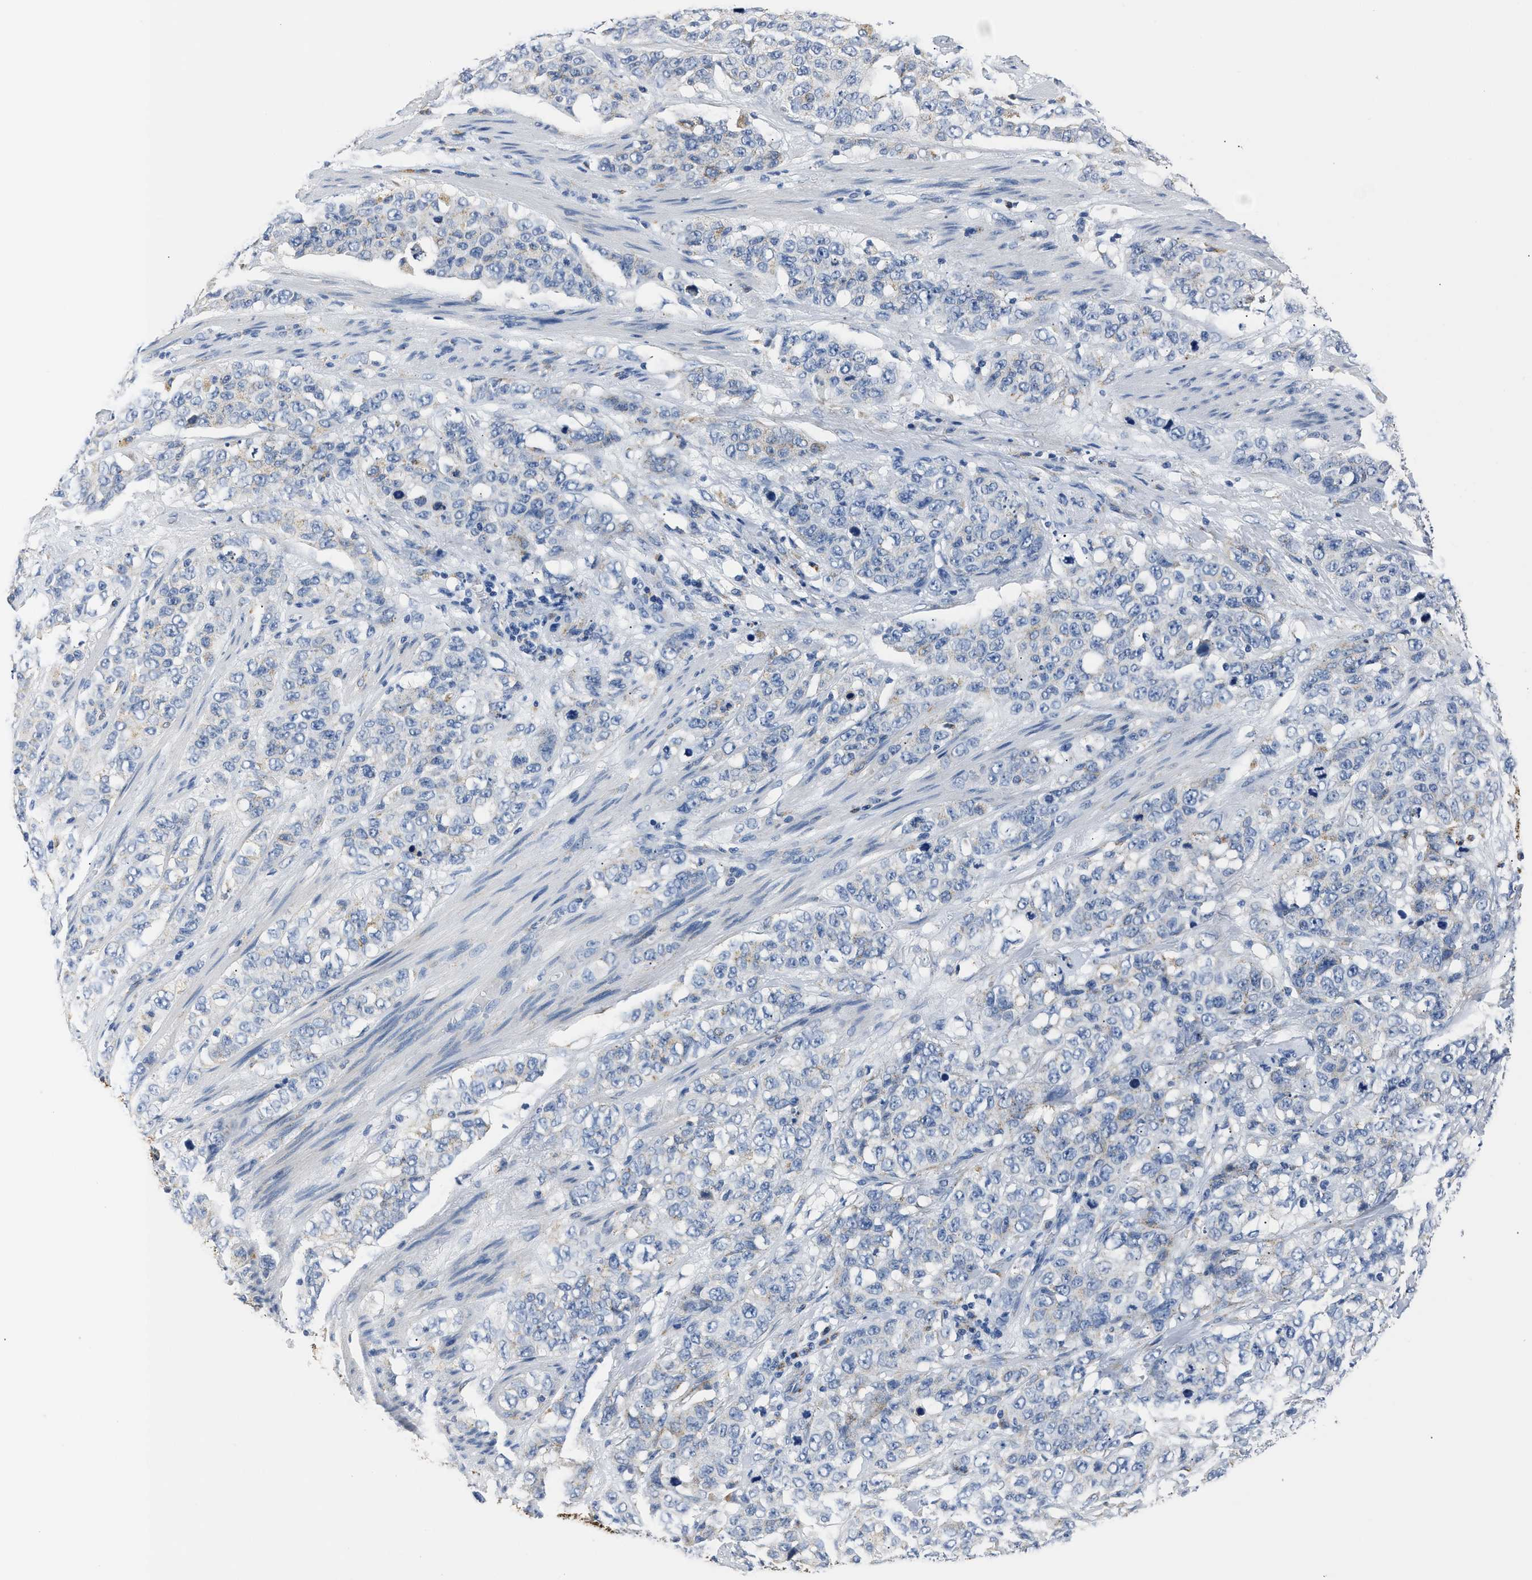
{"staining": {"intensity": "weak", "quantity": "<25%", "location": "cytoplasmic/membranous"}, "tissue": "stomach cancer", "cell_type": "Tumor cells", "image_type": "cancer", "snomed": [{"axis": "morphology", "description": "Adenocarcinoma, NOS"}, {"axis": "topography", "description": "Stomach"}], "caption": "IHC of stomach cancer (adenocarcinoma) exhibits no positivity in tumor cells. (Brightfield microscopy of DAB (3,3'-diaminobenzidine) immunohistochemistry at high magnification).", "gene": "AMACR", "patient": {"sex": "male", "age": 48}}